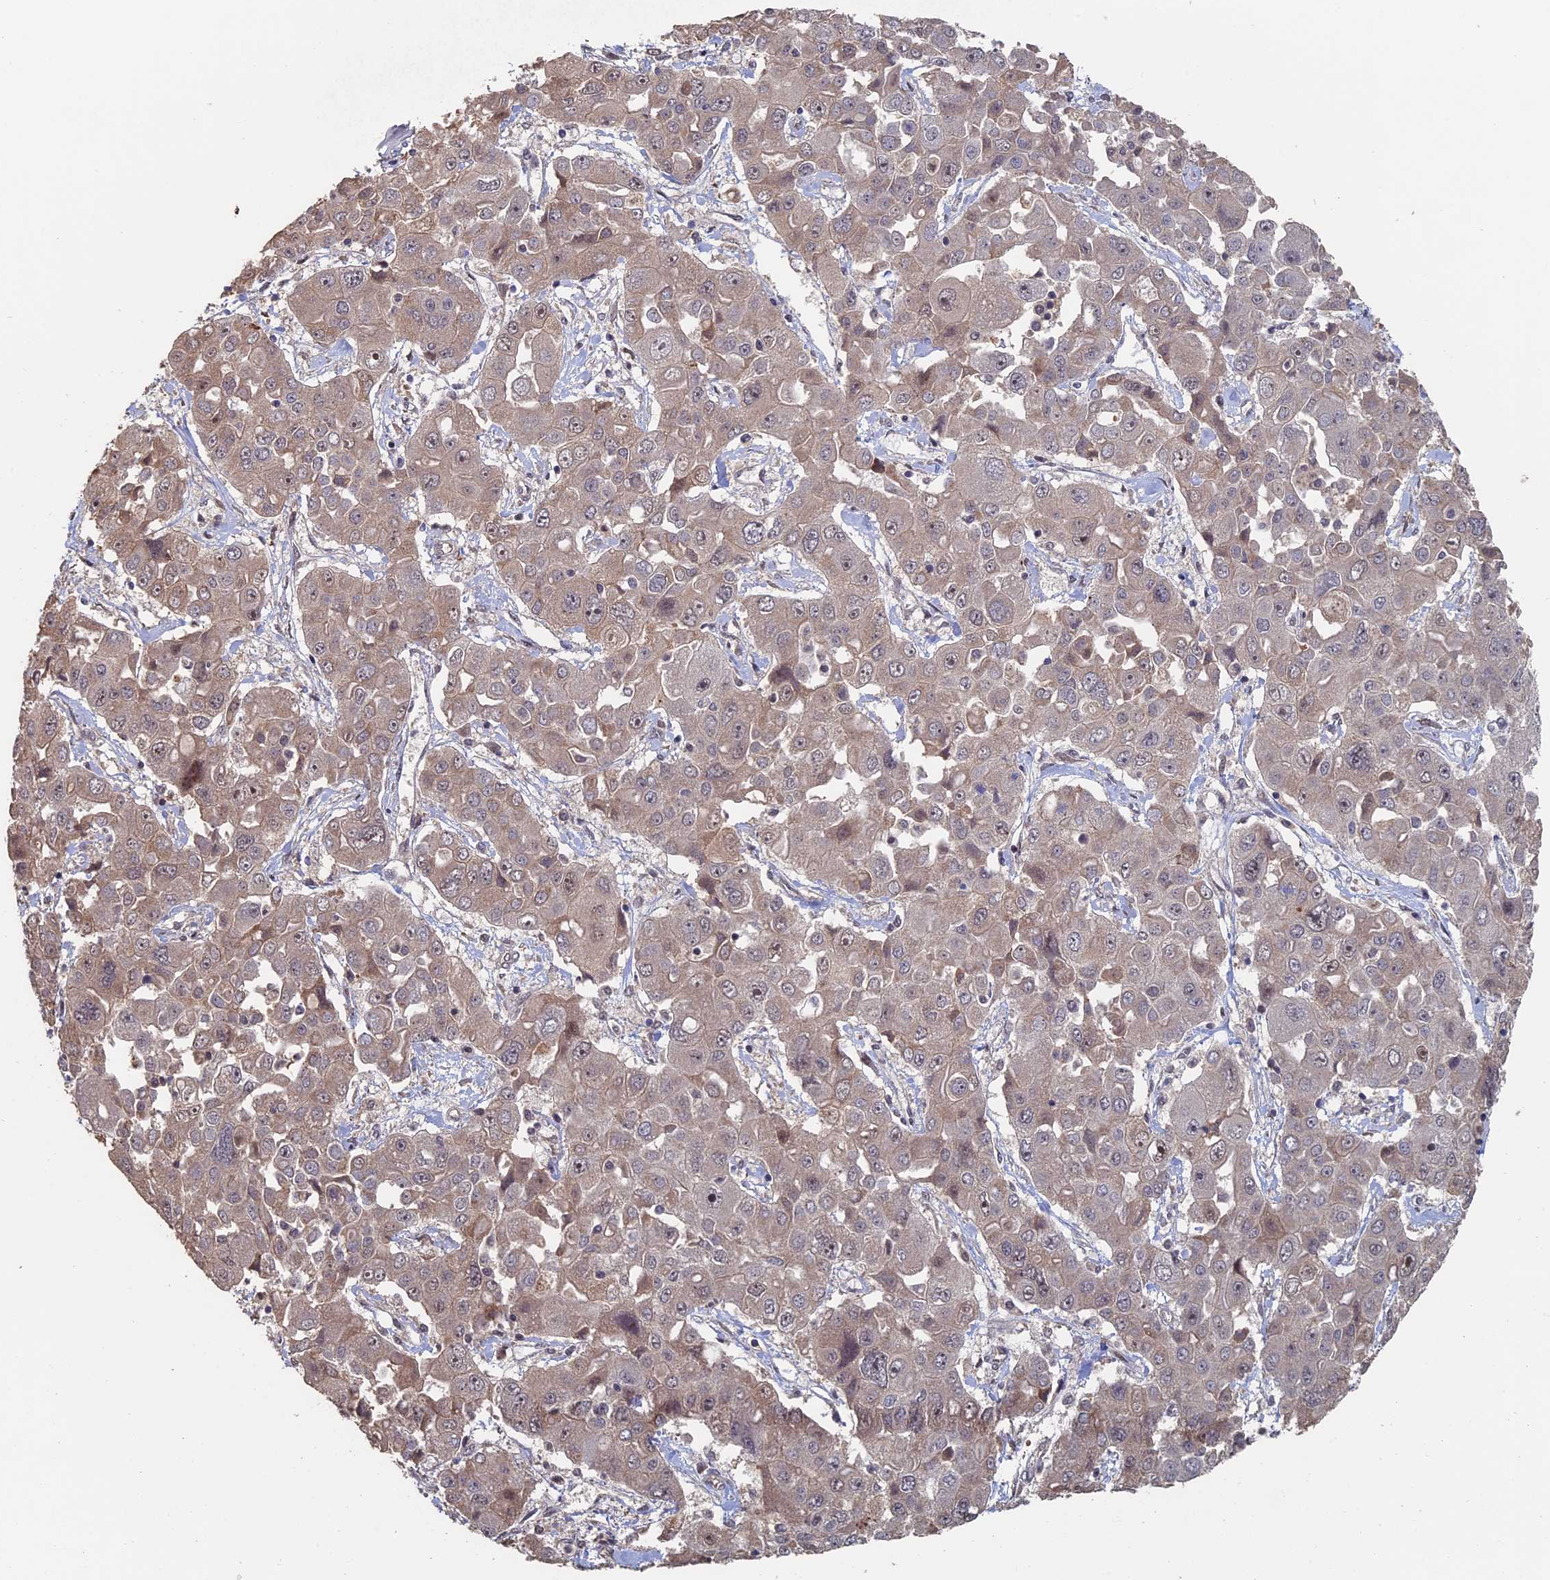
{"staining": {"intensity": "weak", "quantity": "25%-75%", "location": "cytoplasmic/membranous"}, "tissue": "liver cancer", "cell_type": "Tumor cells", "image_type": "cancer", "snomed": [{"axis": "morphology", "description": "Cholangiocarcinoma"}, {"axis": "topography", "description": "Liver"}], "caption": "Tumor cells exhibit weak cytoplasmic/membranous expression in approximately 25%-75% of cells in liver cholangiocarcinoma. (DAB (3,3'-diaminobenzidine) IHC, brown staining for protein, blue staining for nuclei).", "gene": "KIAA1328", "patient": {"sex": "male", "age": 67}}